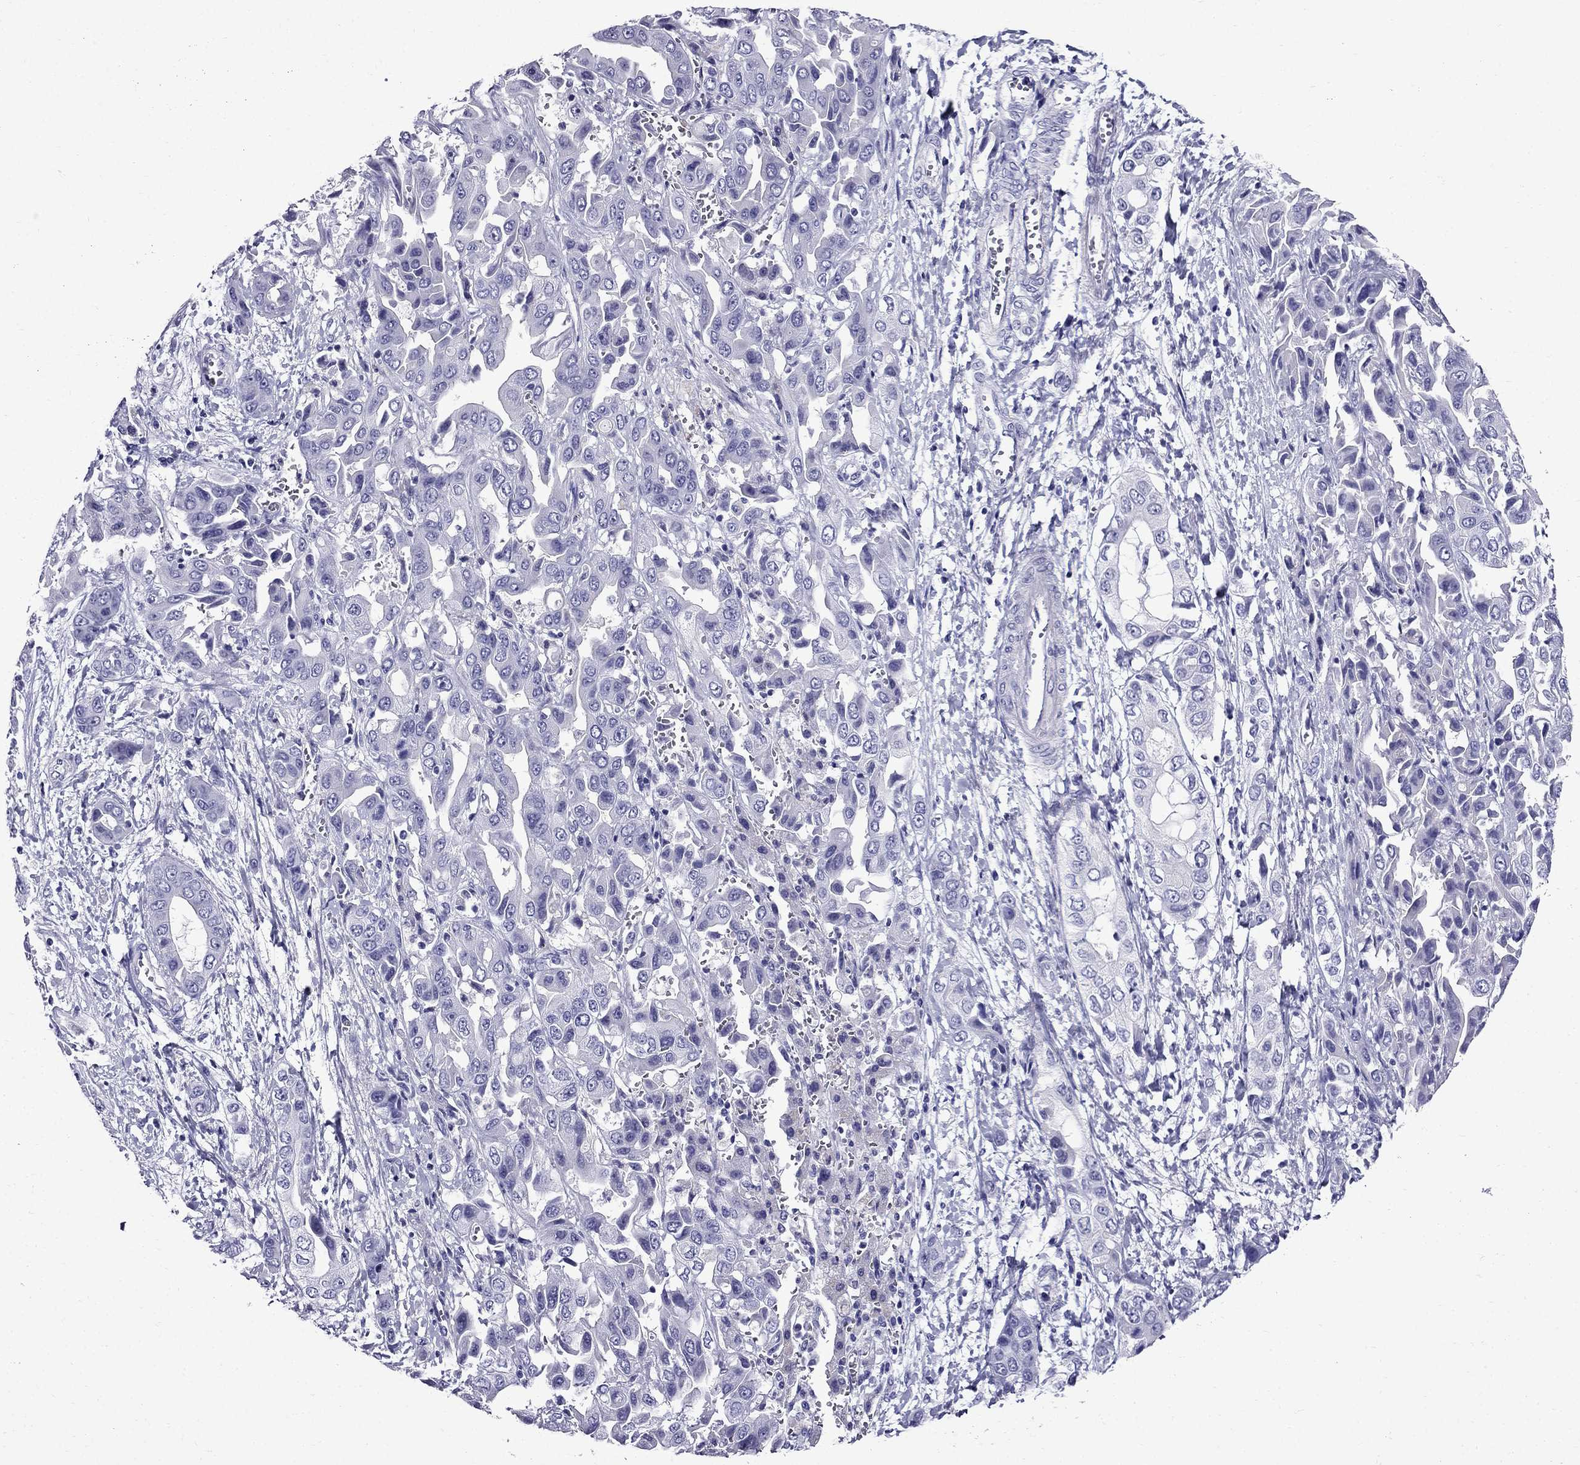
{"staining": {"intensity": "negative", "quantity": "none", "location": "none"}, "tissue": "liver cancer", "cell_type": "Tumor cells", "image_type": "cancer", "snomed": [{"axis": "morphology", "description": "Cholangiocarcinoma"}, {"axis": "topography", "description": "Liver"}], "caption": "Image shows no protein expression in tumor cells of liver cholangiocarcinoma tissue.", "gene": "ERC2", "patient": {"sex": "female", "age": 52}}